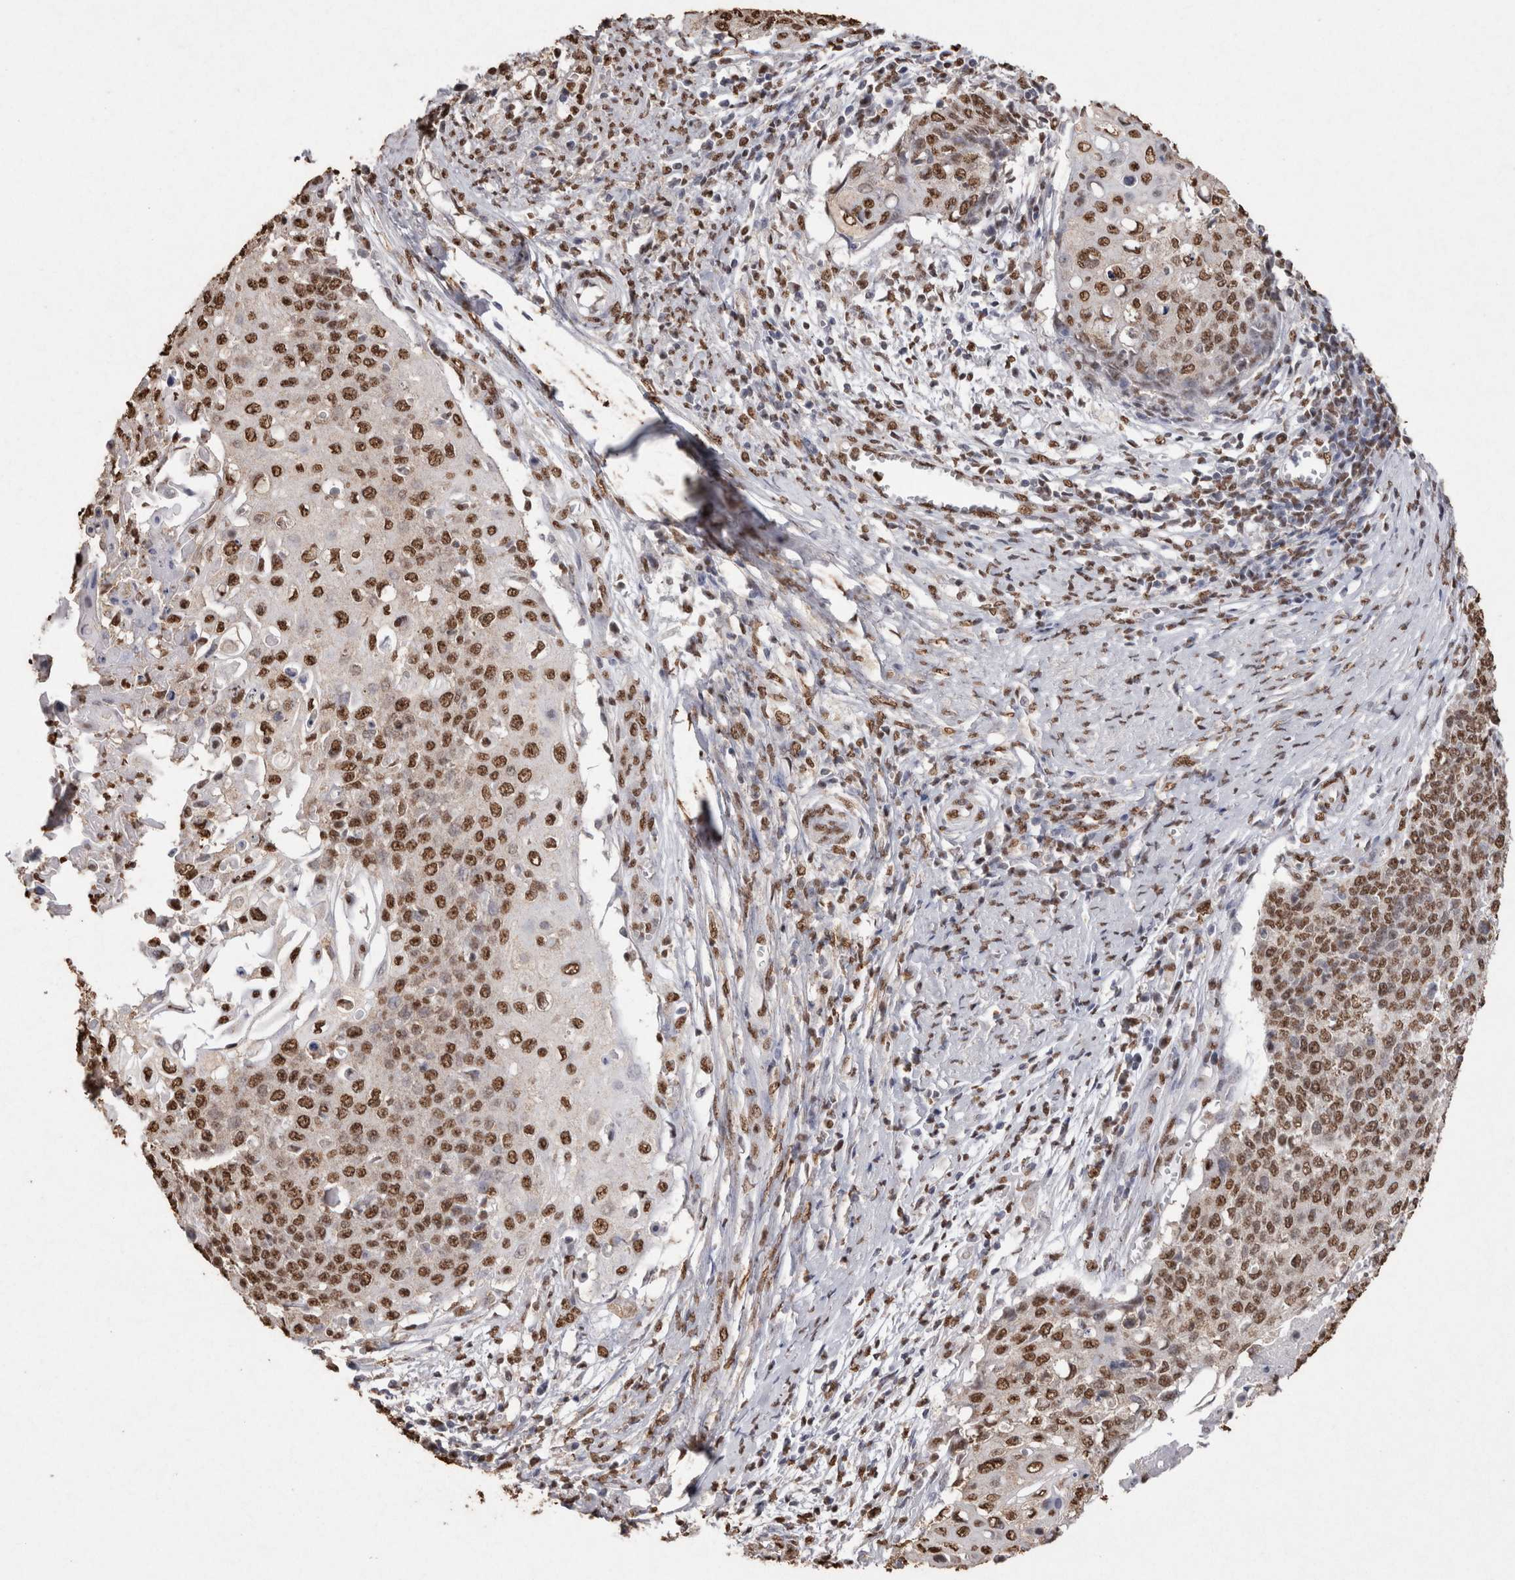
{"staining": {"intensity": "moderate", "quantity": ">75%", "location": "nuclear"}, "tissue": "cervical cancer", "cell_type": "Tumor cells", "image_type": "cancer", "snomed": [{"axis": "morphology", "description": "Squamous cell carcinoma, NOS"}, {"axis": "topography", "description": "Cervix"}], "caption": "Cervical squamous cell carcinoma stained with DAB IHC displays medium levels of moderate nuclear staining in approximately >75% of tumor cells. The staining was performed using DAB to visualize the protein expression in brown, while the nuclei were stained in blue with hematoxylin (Magnification: 20x).", "gene": "NTHL1", "patient": {"sex": "female", "age": 39}}